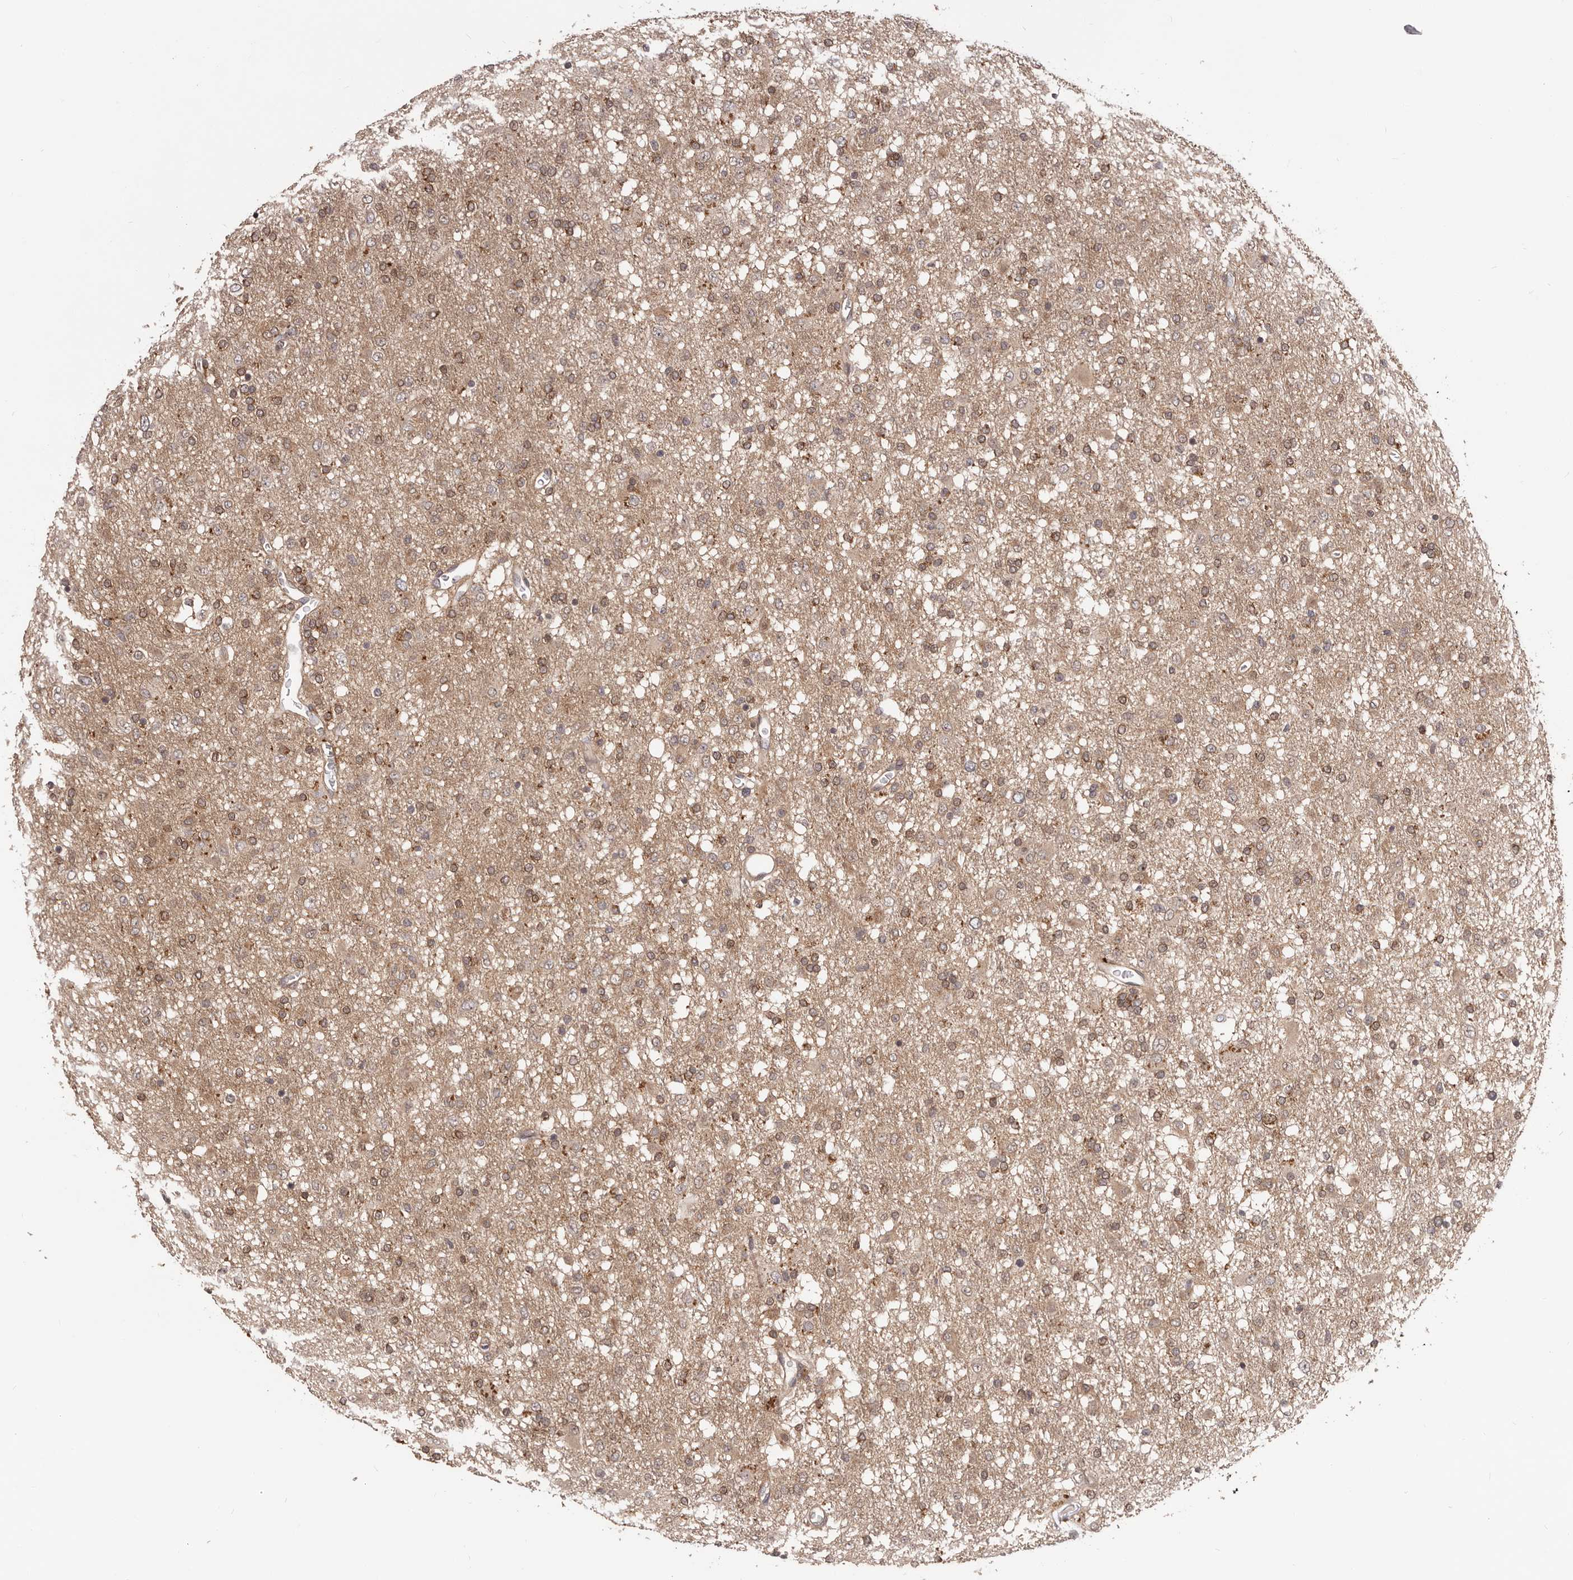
{"staining": {"intensity": "moderate", "quantity": ">75%", "location": "cytoplasmic/membranous"}, "tissue": "glioma", "cell_type": "Tumor cells", "image_type": "cancer", "snomed": [{"axis": "morphology", "description": "Glioma, malignant, Low grade"}, {"axis": "topography", "description": "Brain"}], "caption": "Glioma tissue shows moderate cytoplasmic/membranous expression in approximately >75% of tumor cells", "gene": "MDP1", "patient": {"sex": "male", "age": 65}}